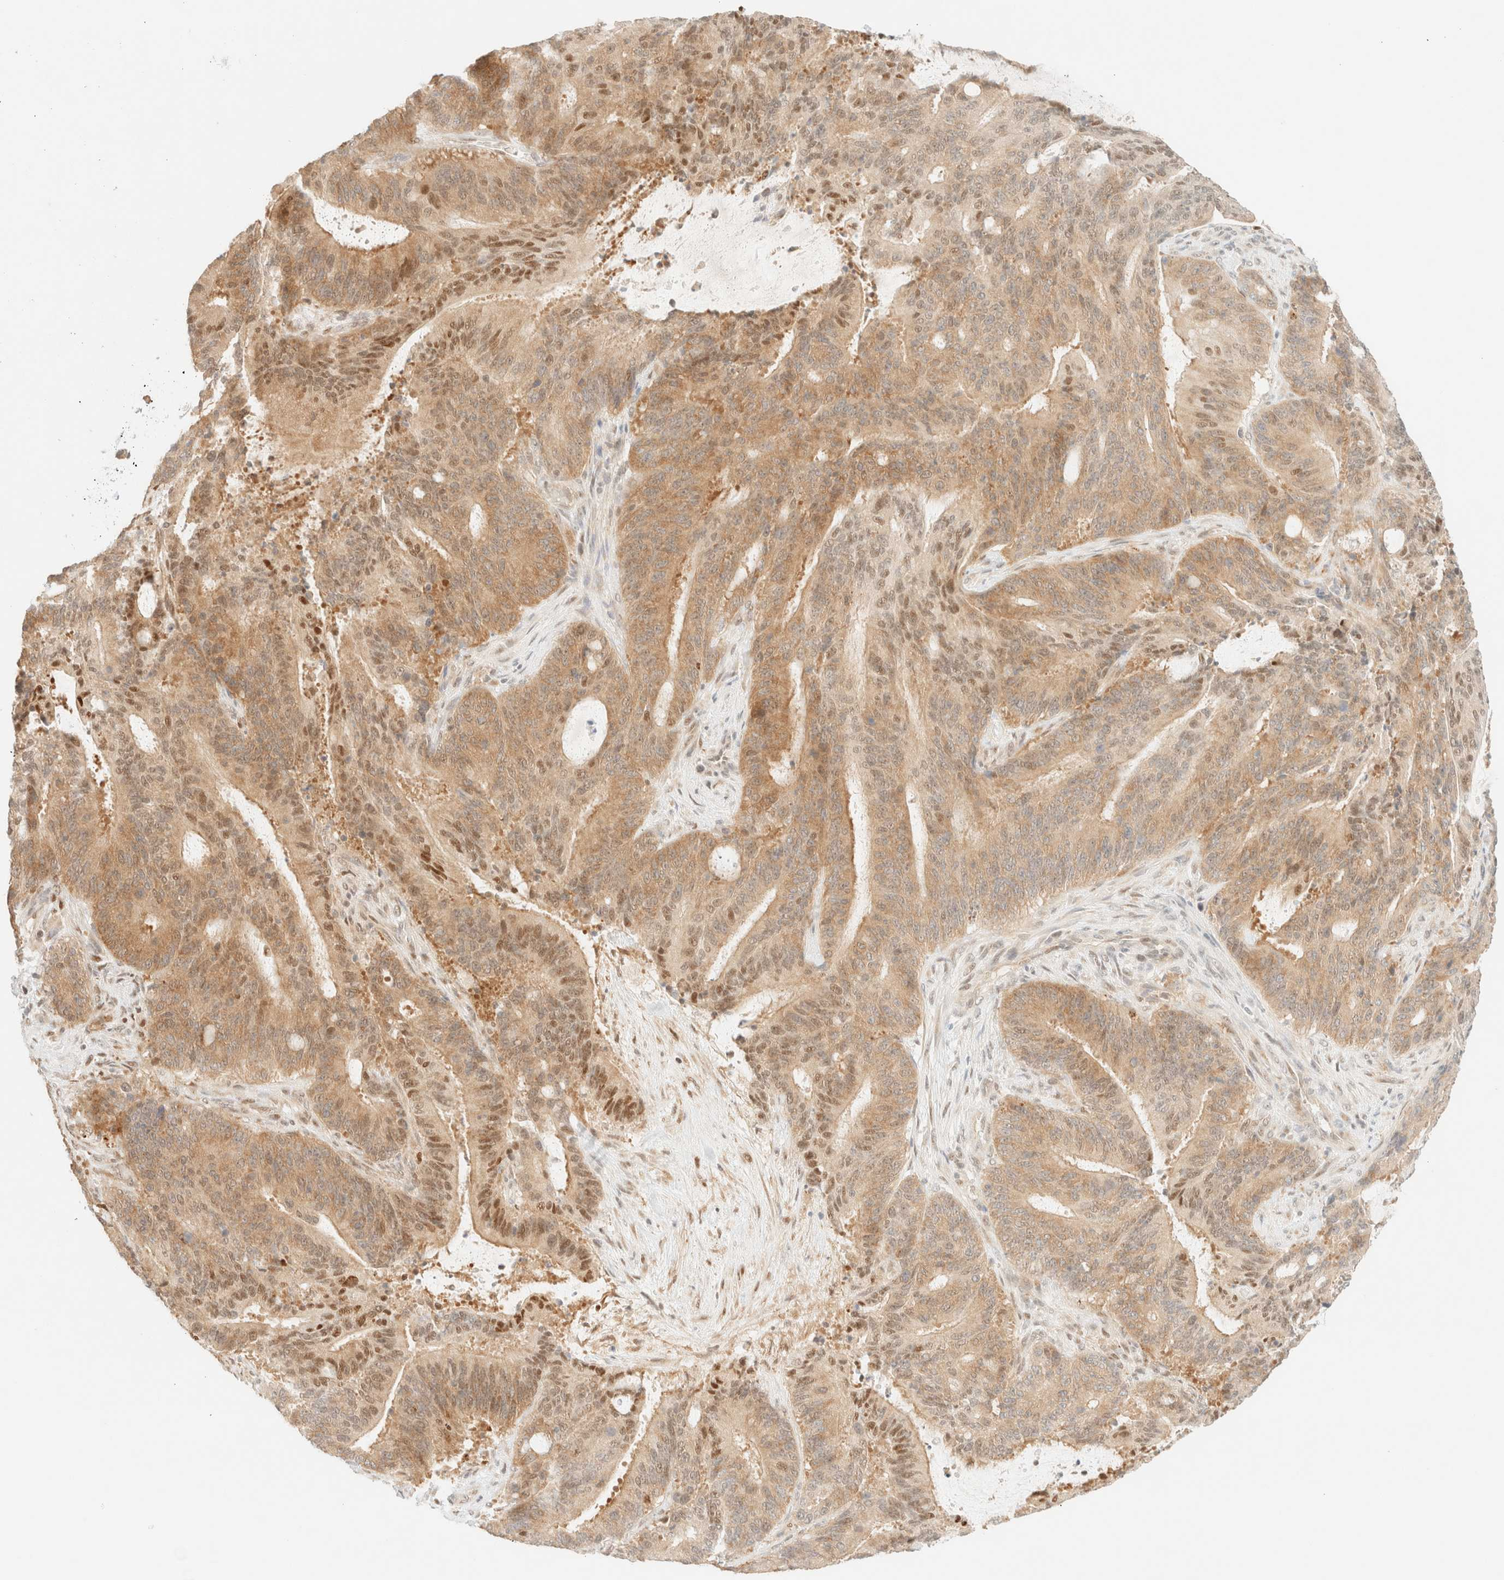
{"staining": {"intensity": "moderate", "quantity": ">75%", "location": "cytoplasmic/membranous,nuclear"}, "tissue": "liver cancer", "cell_type": "Tumor cells", "image_type": "cancer", "snomed": [{"axis": "morphology", "description": "Normal tissue, NOS"}, {"axis": "morphology", "description": "Cholangiocarcinoma"}, {"axis": "topography", "description": "Liver"}, {"axis": "topography", "description": "Peripheral nerve tissue"}], "caption": "Protein staining of liver cancer (cholangiocarcinoma) tissue demonstrates moderate cytoplasmic/membranous and nuclear expression in about >75% of tumor cells.", "gene": "TSR1", "patient": {"sex": "female", "age": 73}}